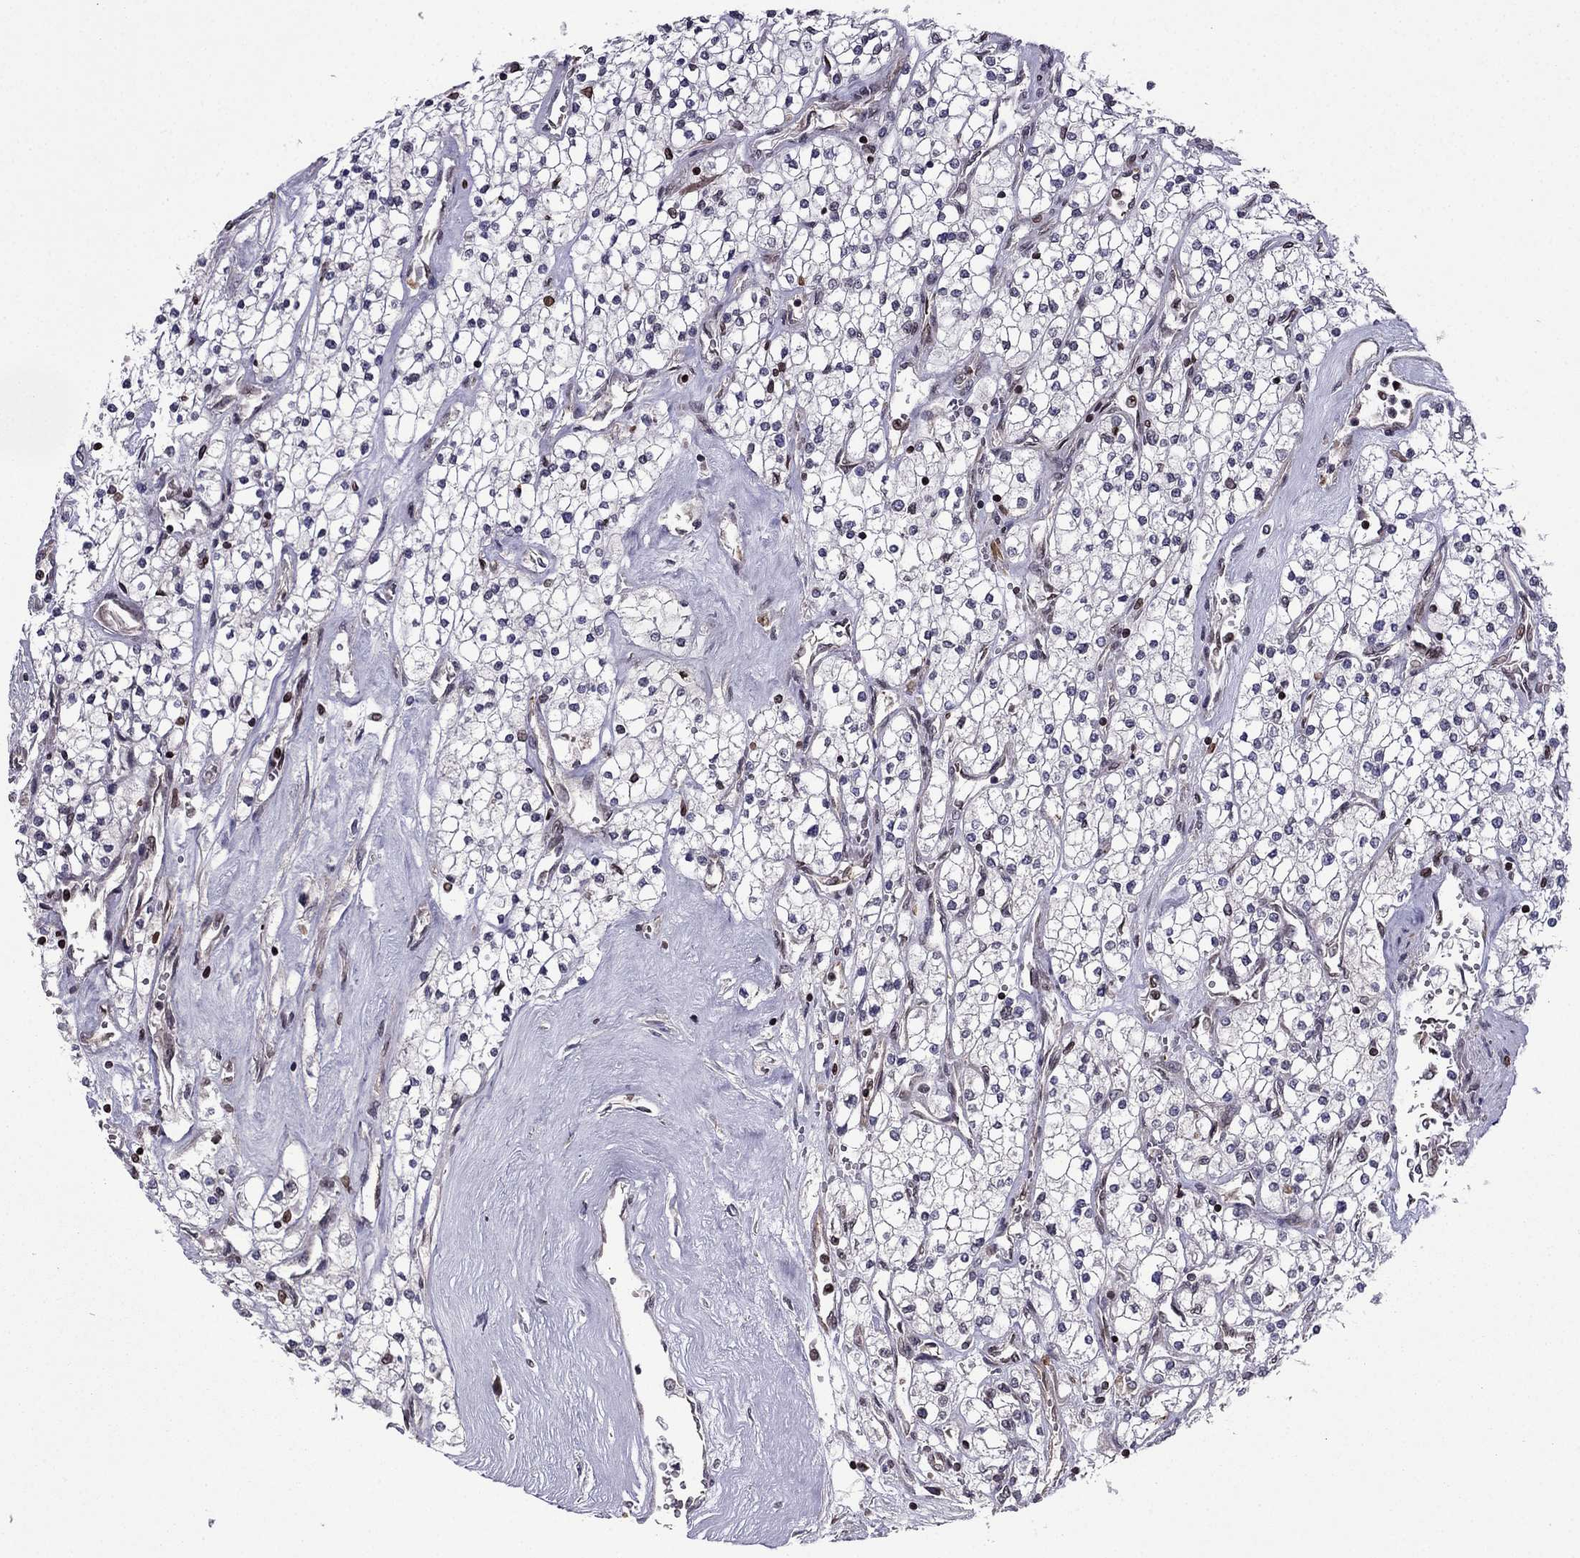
{"staining": {"intensity": "negative", "quantity": "none", "location": "none"}, "tissue": "renal cancer", "cell_type": "Tumor cells", "image_type": "cancer", "snomed": [{"axis": "morphology", "description": "Adenocarcinoma, NOS"}, {"axis": "topography", "description": "Kidney"}], "caption": "An immunohistochemistry (IHC) micrograph of renal cancer (adenocarcinoma) is shown. There is no staining in tumor cells of renal cancer (adenocarcinoma).", "gene": "CDC42BPA", "patient": {"sex": "male", "age": 80}}